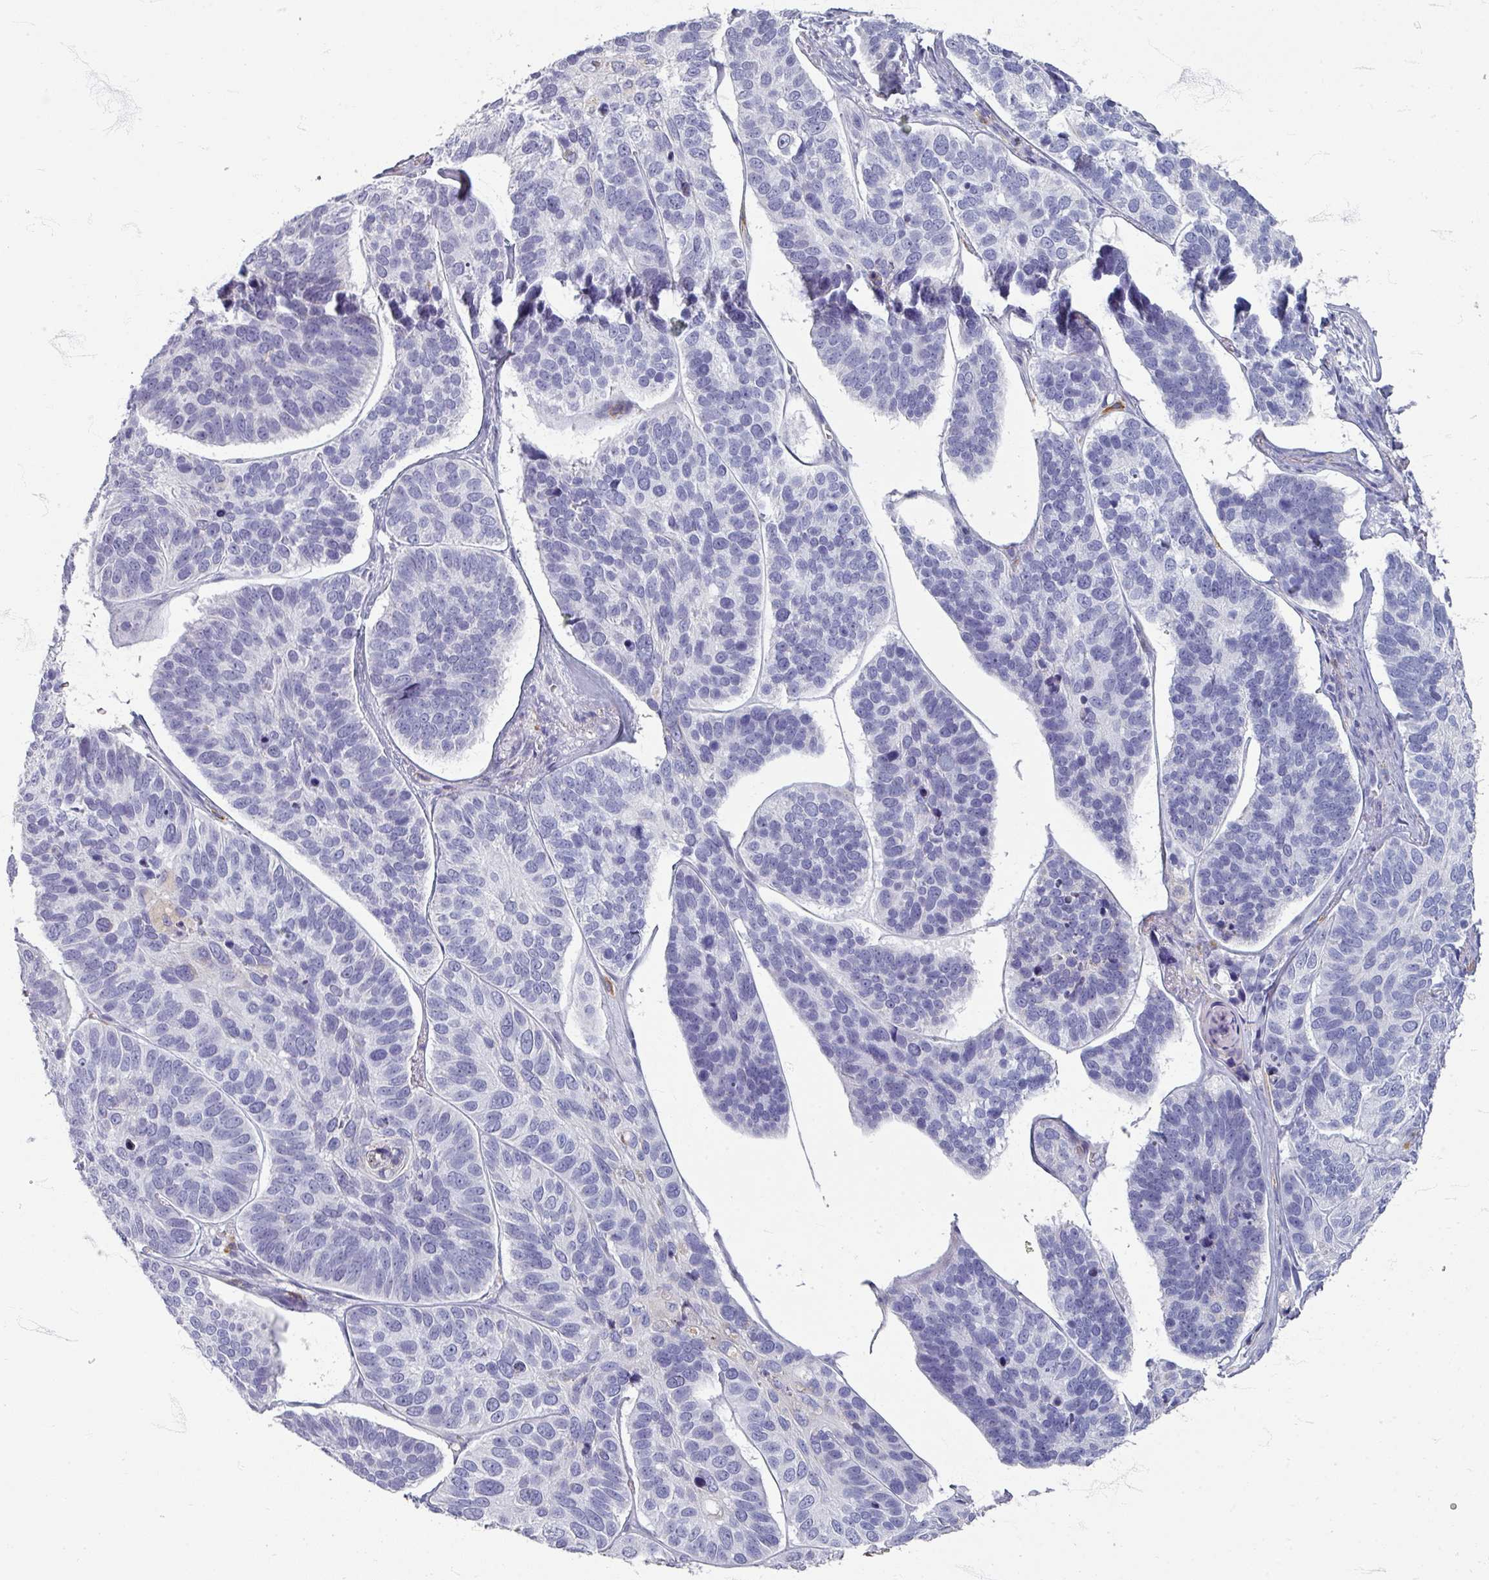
{"staining": {"intensity": "negative", "quantity": "none", "location": "none"}, "tissue": "skin cancer", "cell_type": "Tumor cells", "image_type": "cancer", "snomed": [{"axis": "morphology", "description": "Basal cell carcinoma"}, {"axis": "topography", "description": "Skin"}], "caption": "A photomicrograph of skin basal cell carcinoma stained for a protein reveals no brown staining in tumor cells.", "gene": "ZNF878", "patient": {"sex": "male", "age": 62}}